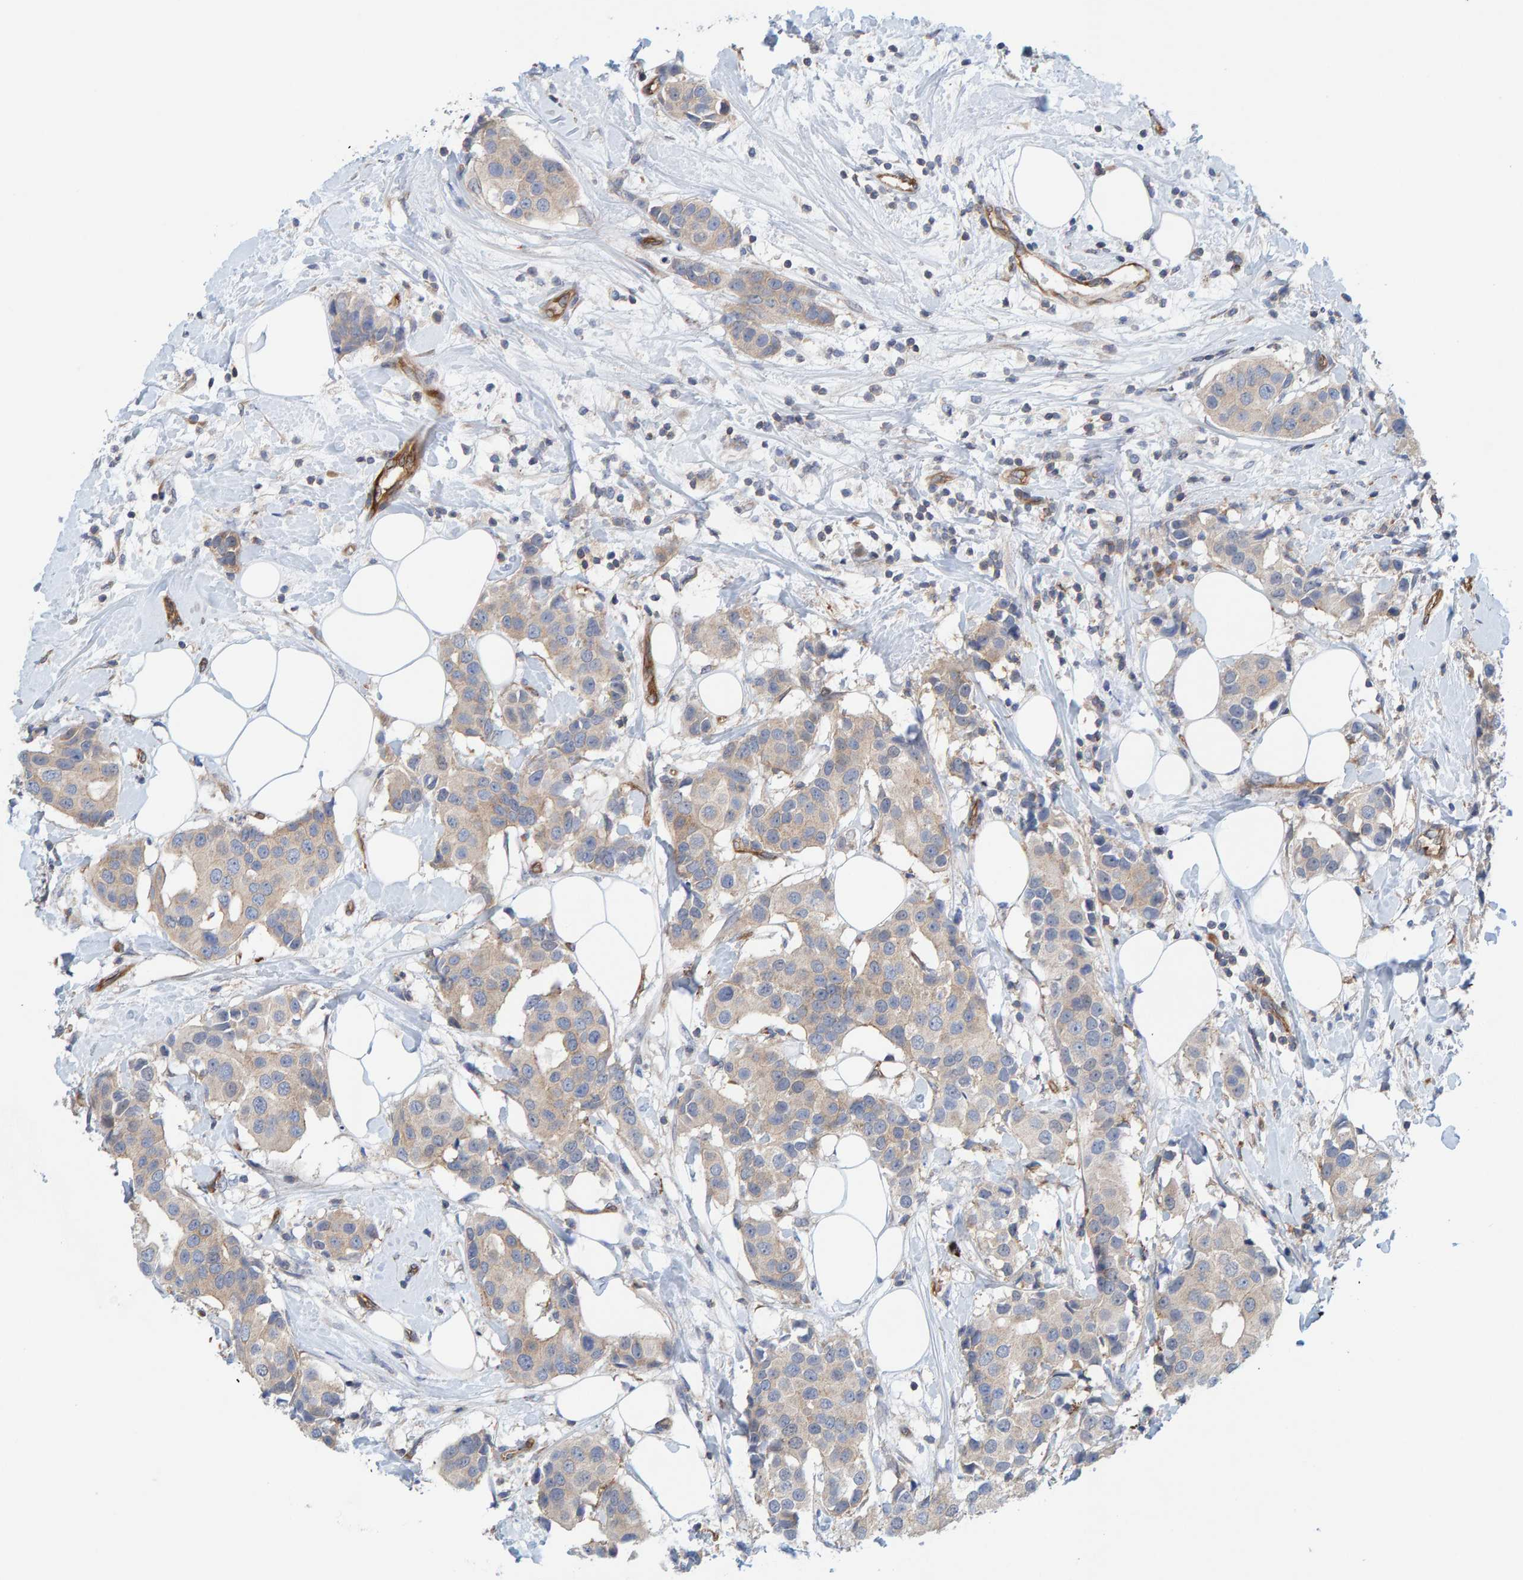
{"staining": {"intensity": "weak", "quantity": "25%-75%", "location": "cytoplasmic/membranous"}, "tissue": "breast cancer", "cell_type": "Tumor cells", "image_type": "cancer", "snomed": [{"axis": "morphology", "description": "Normal tissue, NOS"}, {"axis": "morphology", "description": "Duct carcinoma"}, {"axis": "topography", "description": "Breast"}], "caption": "Protein staining of breast cancer tissue shows weak cytoplasmic/membranous staining in about 25%-75% of tumor cells.", "gene": "PRKD2", "patient": {"sex": "female", "age": 39}}